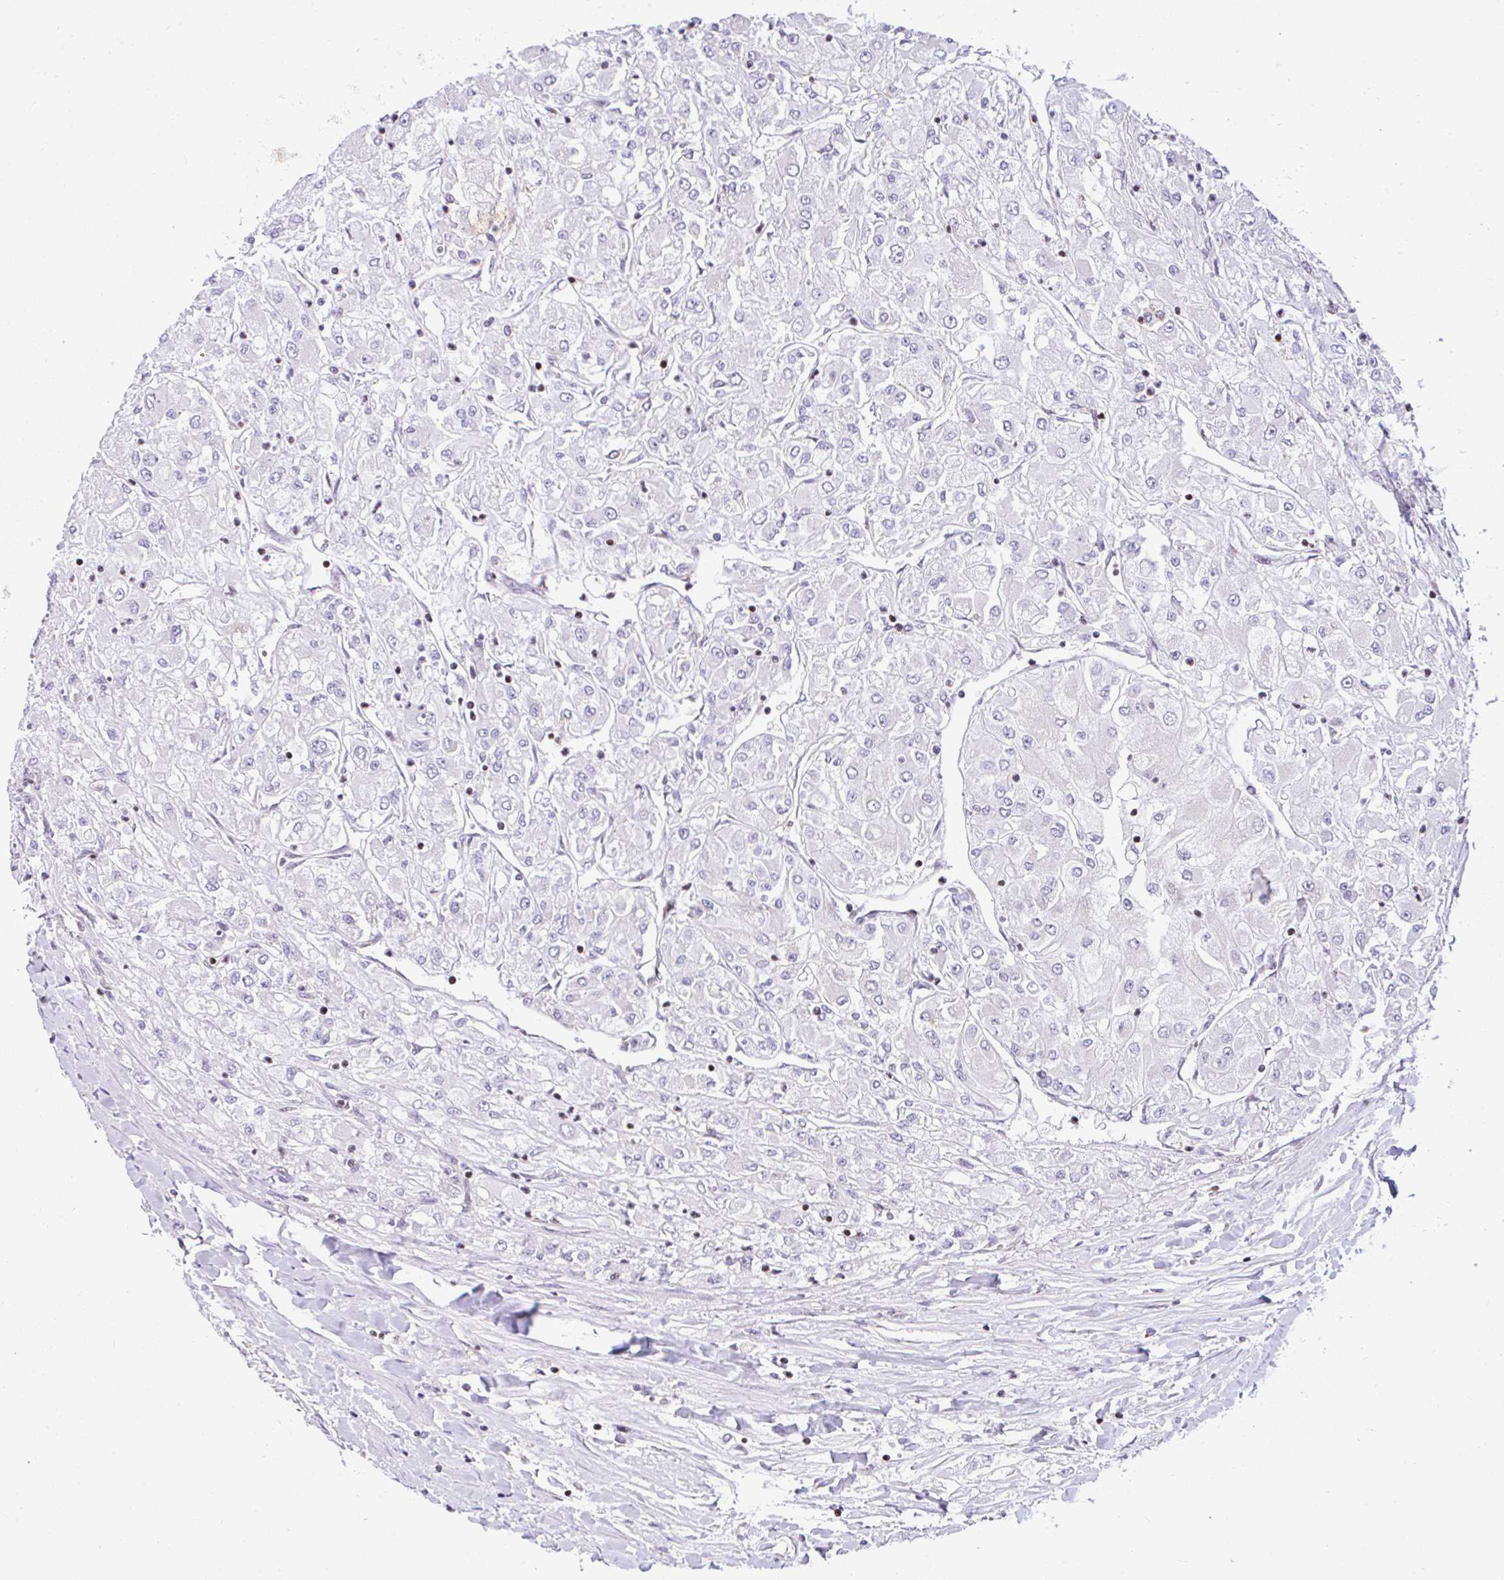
{"staining": {"intensity": "negative", "quantity": "none", "location": "none"}, "tissue": "renal cancer", "cell_type": "Tumor cells", "image_type": "cancer", "snomed": [{"axis": "morphology", "description": "Adenocarcinoma, NOS"}, {"axis": "topography", "description": "Kidney"}], "caption": "An immunohistochemistry (IHC) histopathology image of renal cancer is shown. There is no staining in tumor cells of renal cancer.", "gene": "FIGNL1", "patient": {"sex": "male", "age": 80}}